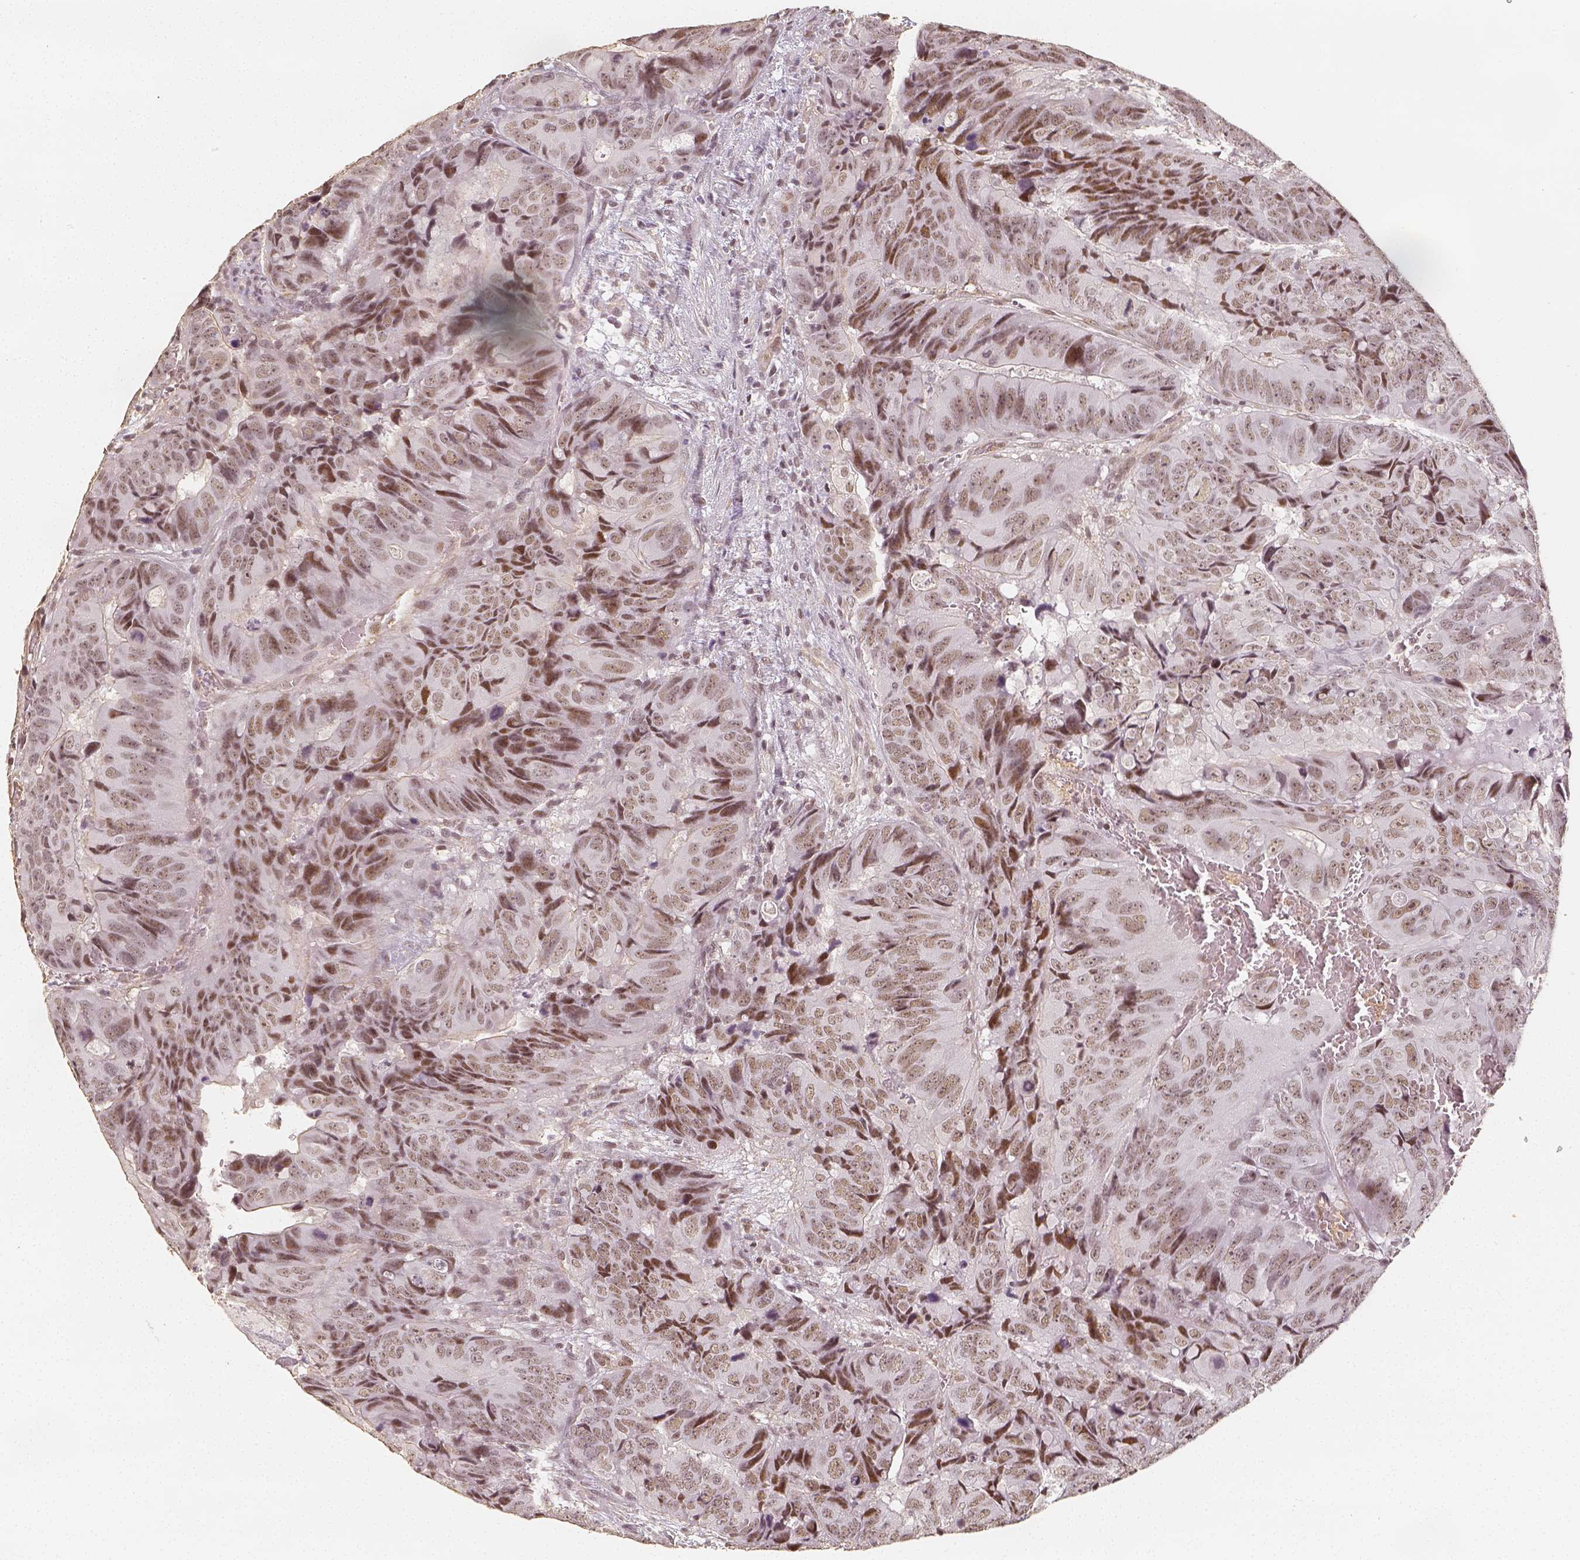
{"staining": {"intensity": "weak", "quantity": ">75%", "location": "nuclear"}, "tissue": "colorectal cancer", "cell_type": "Tumor cells", "image_type": "cancer", "snomed": [{"axis": "morphology", "description": "Adenocarcinoma, NOS"}, {"axis": "topography", "description": "Colon"}], "caption": "Colorectal cancer (adenocarcinoma) tissue demonstrates weak nuclear positivity in approximately >75% of tumor cells (DAB IHC, brown staining for protein, blue staining for nuclei).", "gene": "HDAC1", "patient": {"sex": "male", "age": 79}}